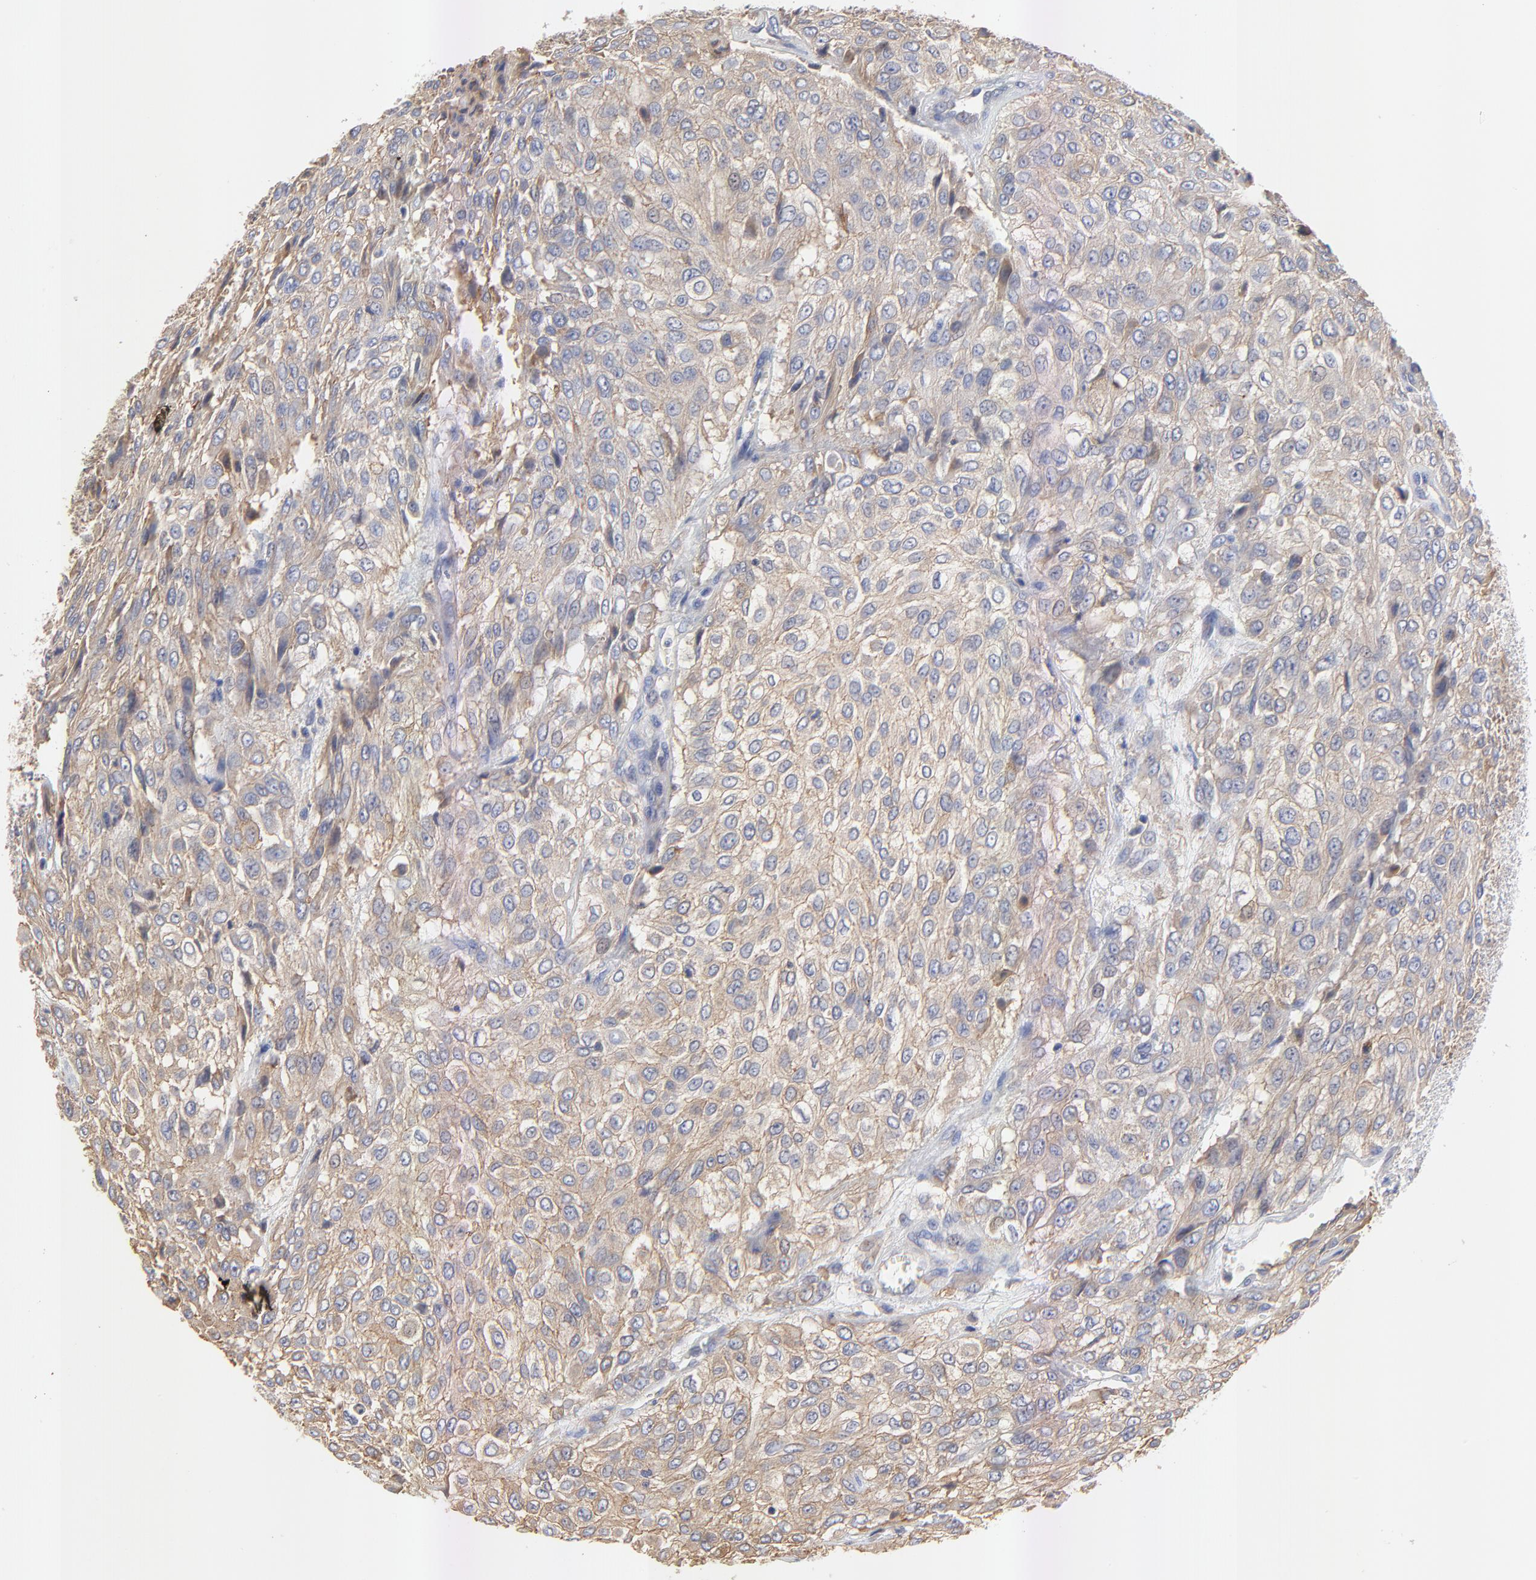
{"staining": {"intensity": "moderate", "quantity": ">75%", "location": "cytoplasmic/membranous"}, "tissue": "urothelial cancer", "cell_type": "Tumor cells", "image_type": "cancer", "snomed": [{"axis": "morphology", "description": "Urothelial carcinoma, High grade"}, {"axis": "topography", "description": "Urinary bladder"}], "caption": "Moderate cytoplasmic/membranous staining for a protein is present in approximately >75% of tumor cells of high-grade urothelial carcinoma using IHC.", "gene": "FBXL2", "patient": {"sex": "male", "age": 57}}